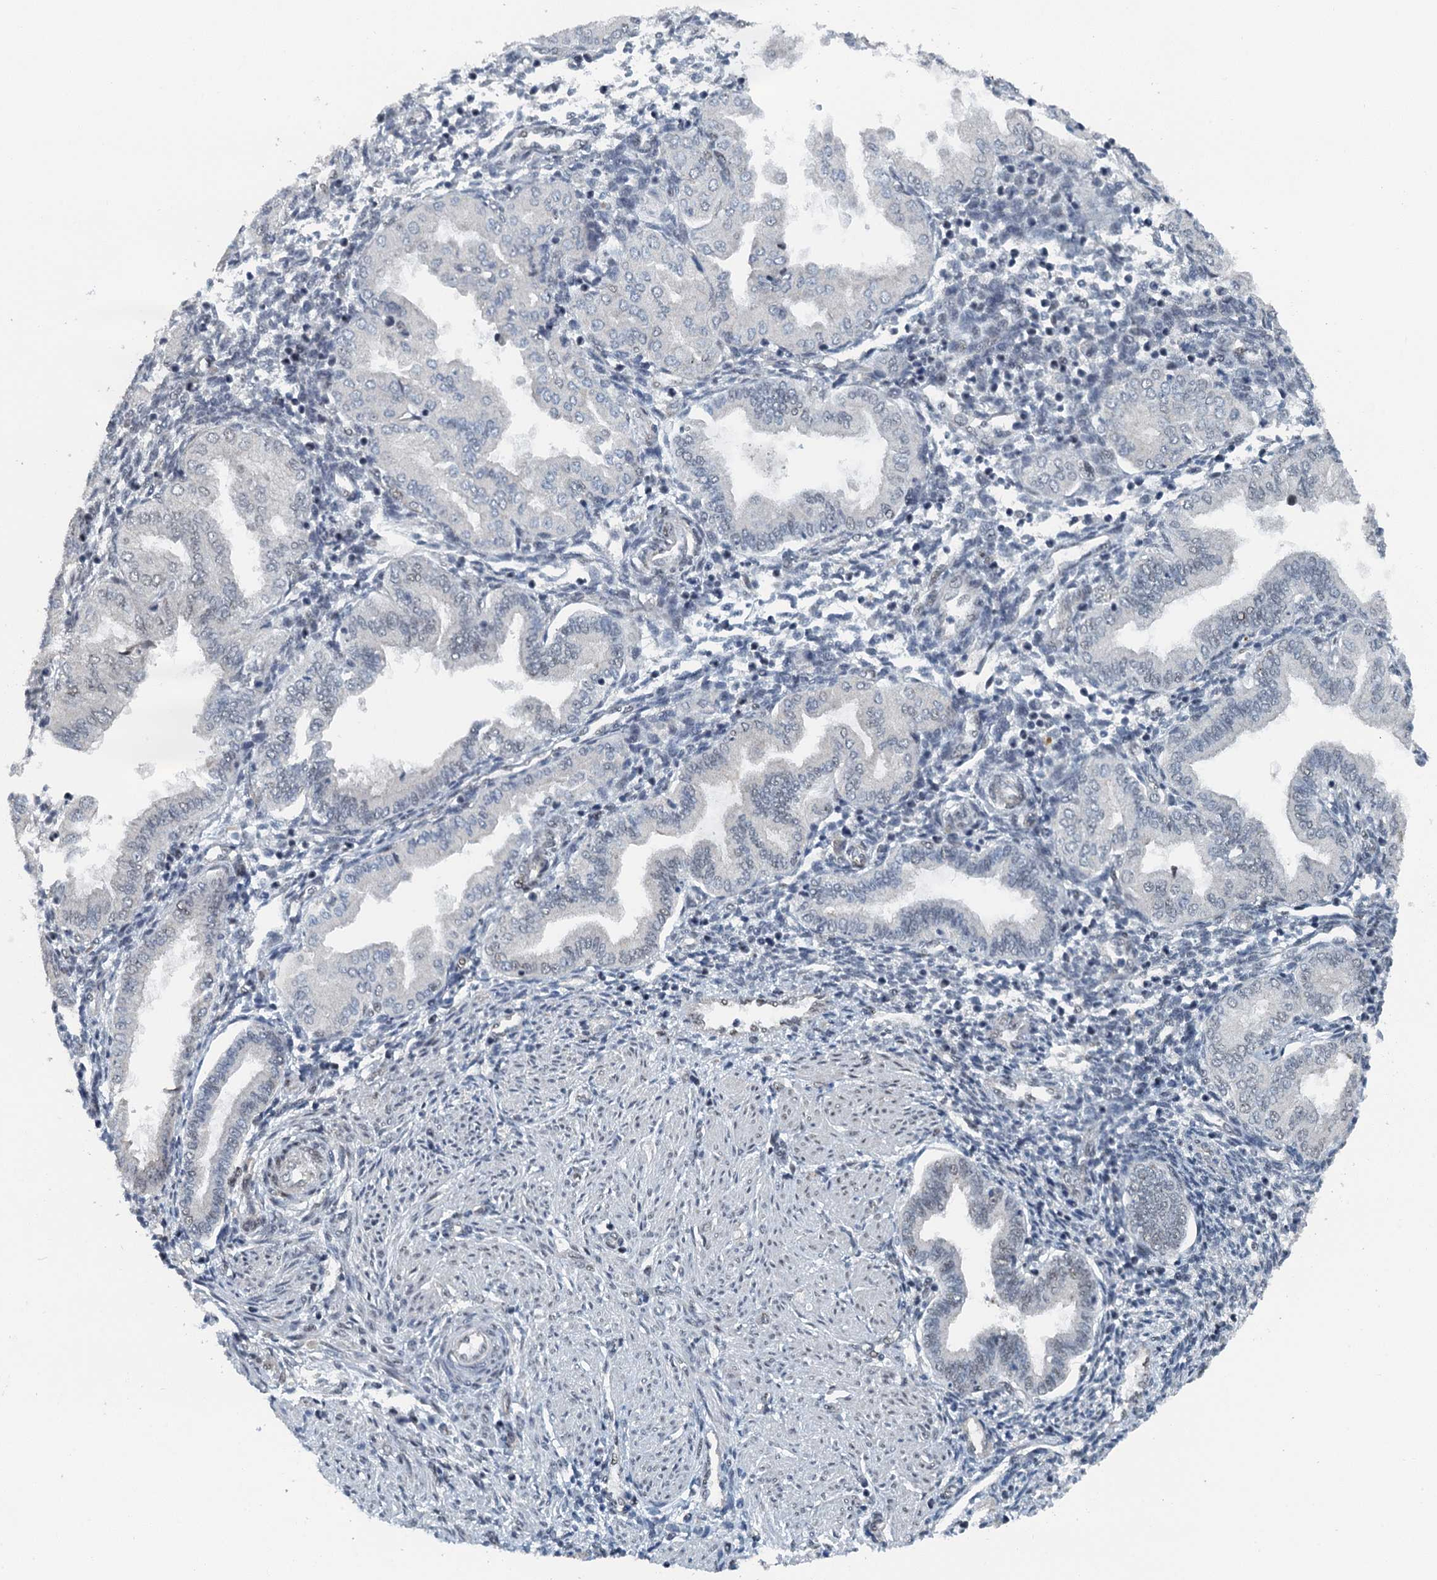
{"staining": {"intensity": "negative", "quantity": "none", "location": "none"}, "tissue": "endometrium", "cell_type": "Cells in endometrial stroma", "image_type": "normal", "snomed": [{"axis": "morphology", "description": "Normal tissue, NOS"}, {"axis": "topography", "description": "Endometrium"}], "caption": "Cells in endometrial stroma are negative for protein expression in unremarkable human endometrium. Nuclei are stained in blue.", "gene": "MTA3", "patient": {"sex": "female", "age": 53}}